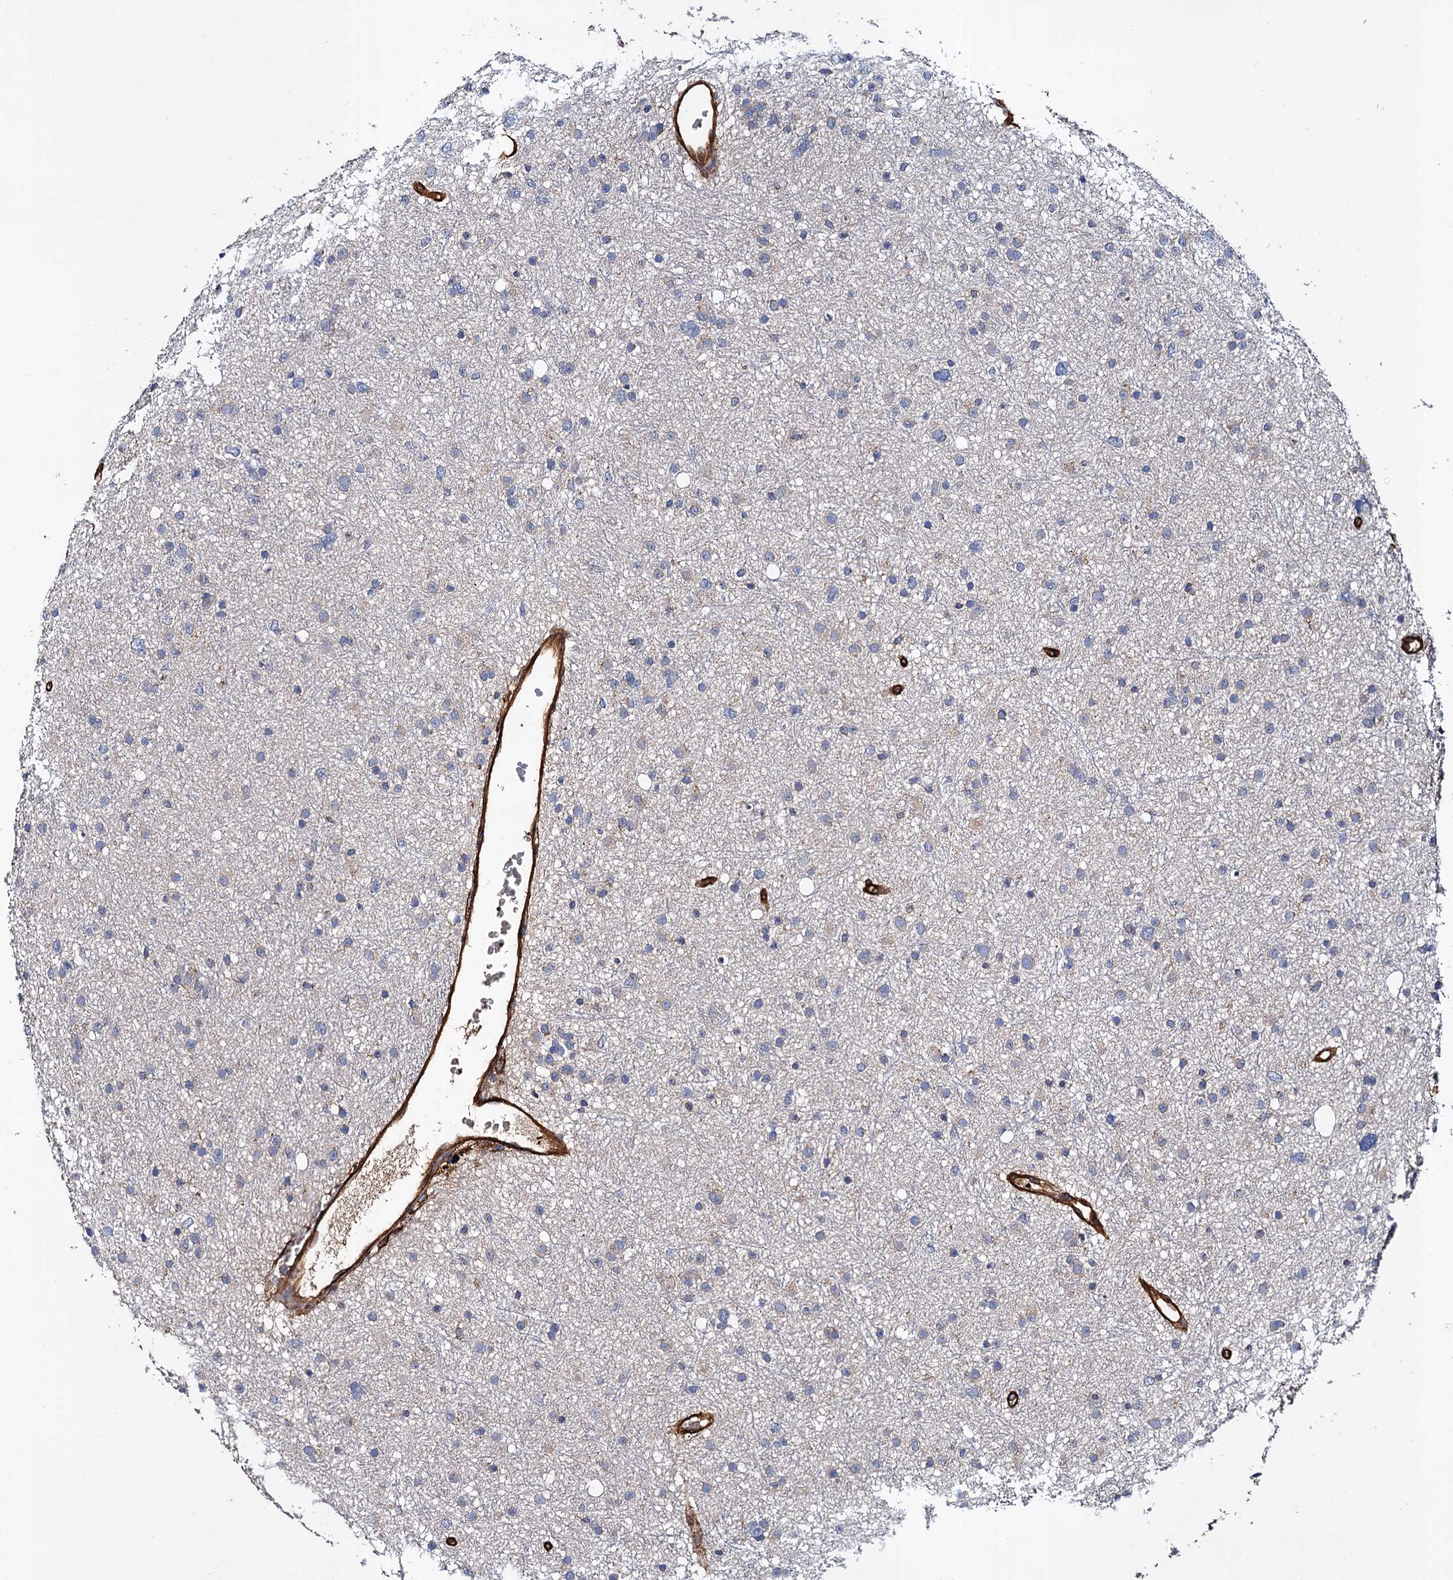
{"staining": {"intensity": "negative", "quantity": "none", "location": "none"}, "tissue": "glioma", "cell_type": "Tumor cells", "image_type": "cancer", "snomed": [{"axis": "morphology", "description": "Glioma, malignant, Low grade"}, {"axis": "topography", "description": "Cerebral cortex"}], "caption": "DAB immunohistochemical staining of low-grade glioma (malignant) displays no significant staining in tumor cells.", "gene": "CACNA1C", "patient": {"sex": "female", "age": 39}}